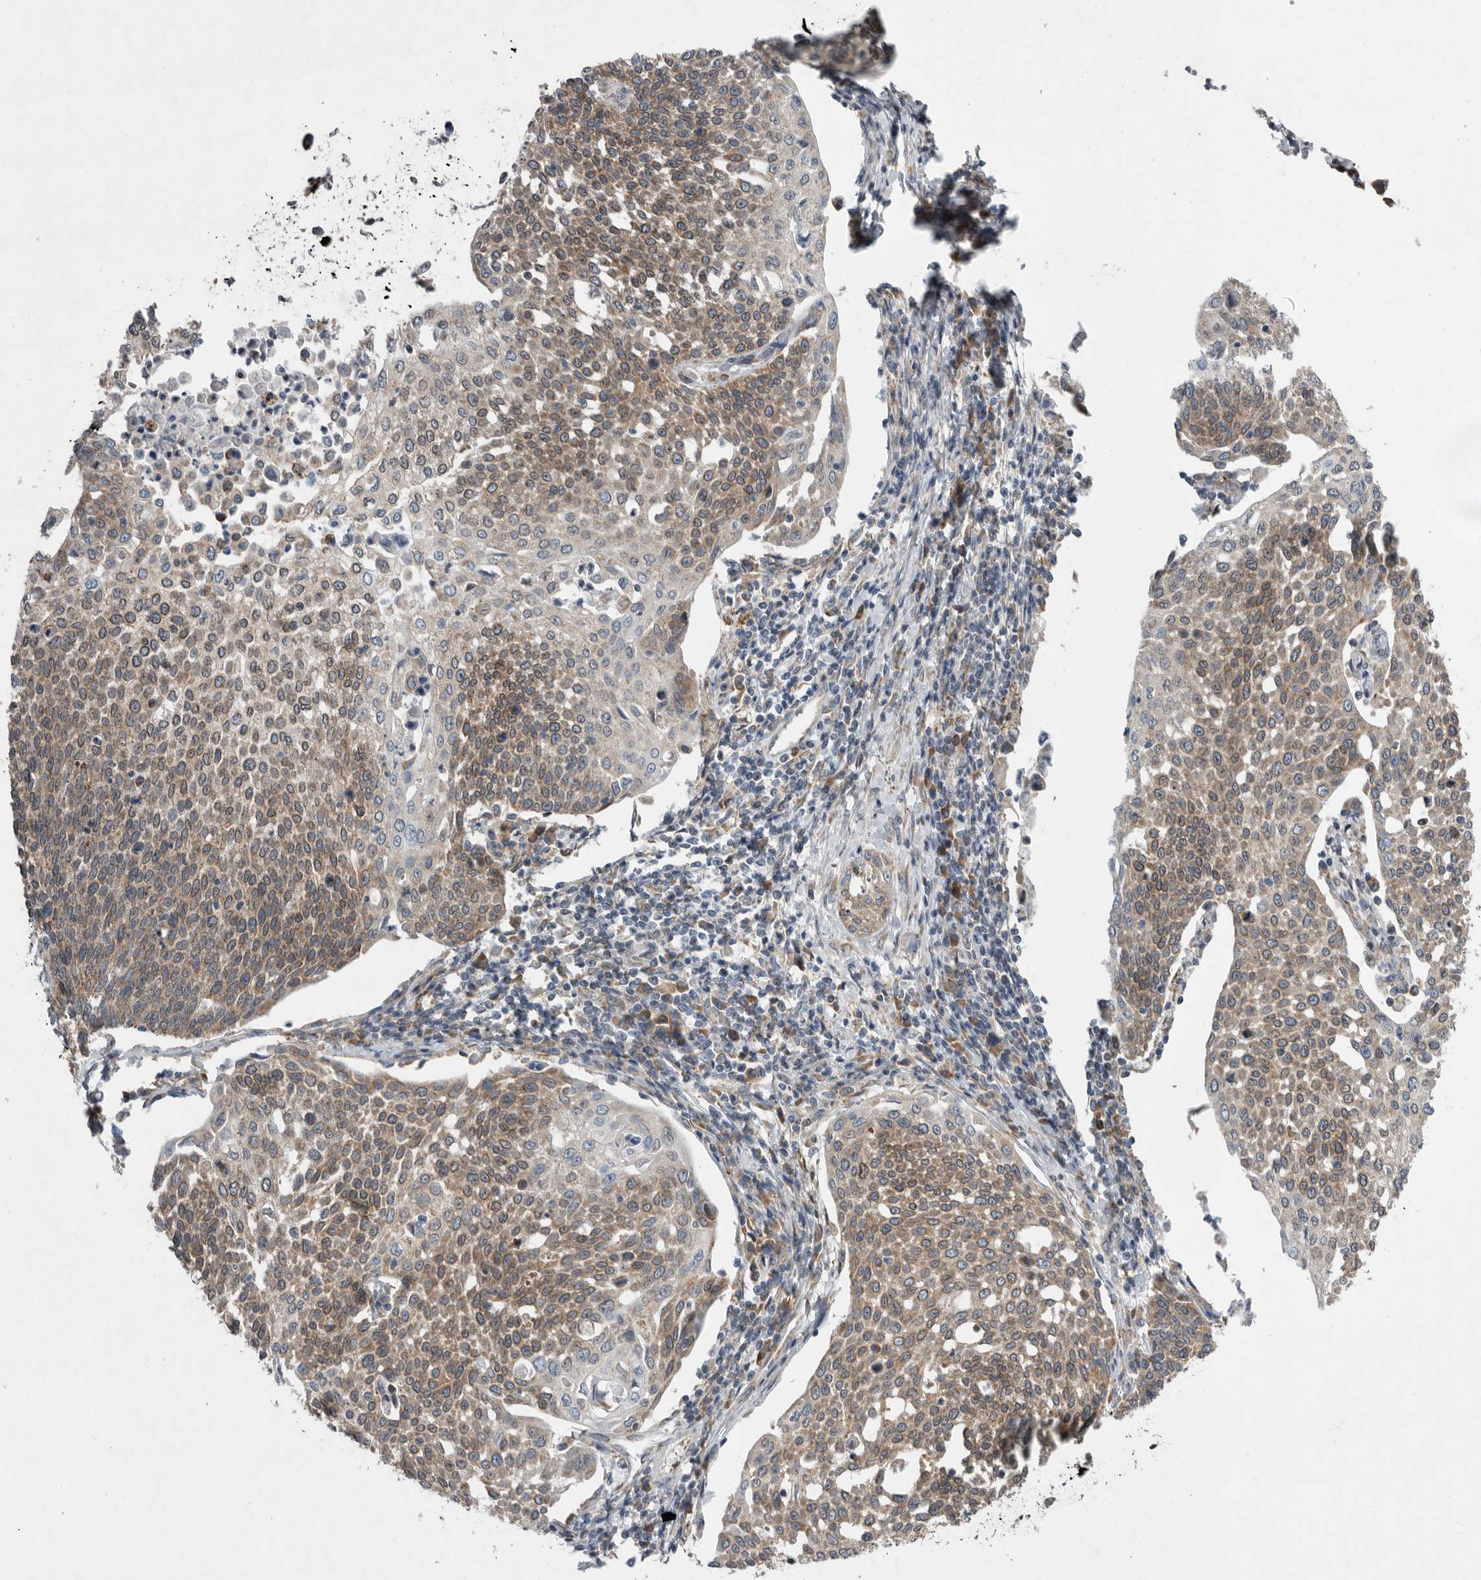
{"staining": {"intensity": "moderate", "quantity": ">75%", "location": "cytoplasmic/membranous"}, "tissue": "cervical cancer", "cell_type": "Tumor cells", "image_type": "cancer", "snomed": [{"axis": "morphology", "description": "Squamous cell carcinoma, NOS"}, {"axis": "topography", "description": "Cervix"}], "caption": "High-magnification brightfield microscopy of cervical cancer stained with DAB (brown) and counterstained with hematoxylin (blue). tumor cells exhibit moderate cytoplasmic/membranous expression is identified in about>75% of cells.", "gene": "GANAB", "patient": {"sex": "female", "age": 34}}